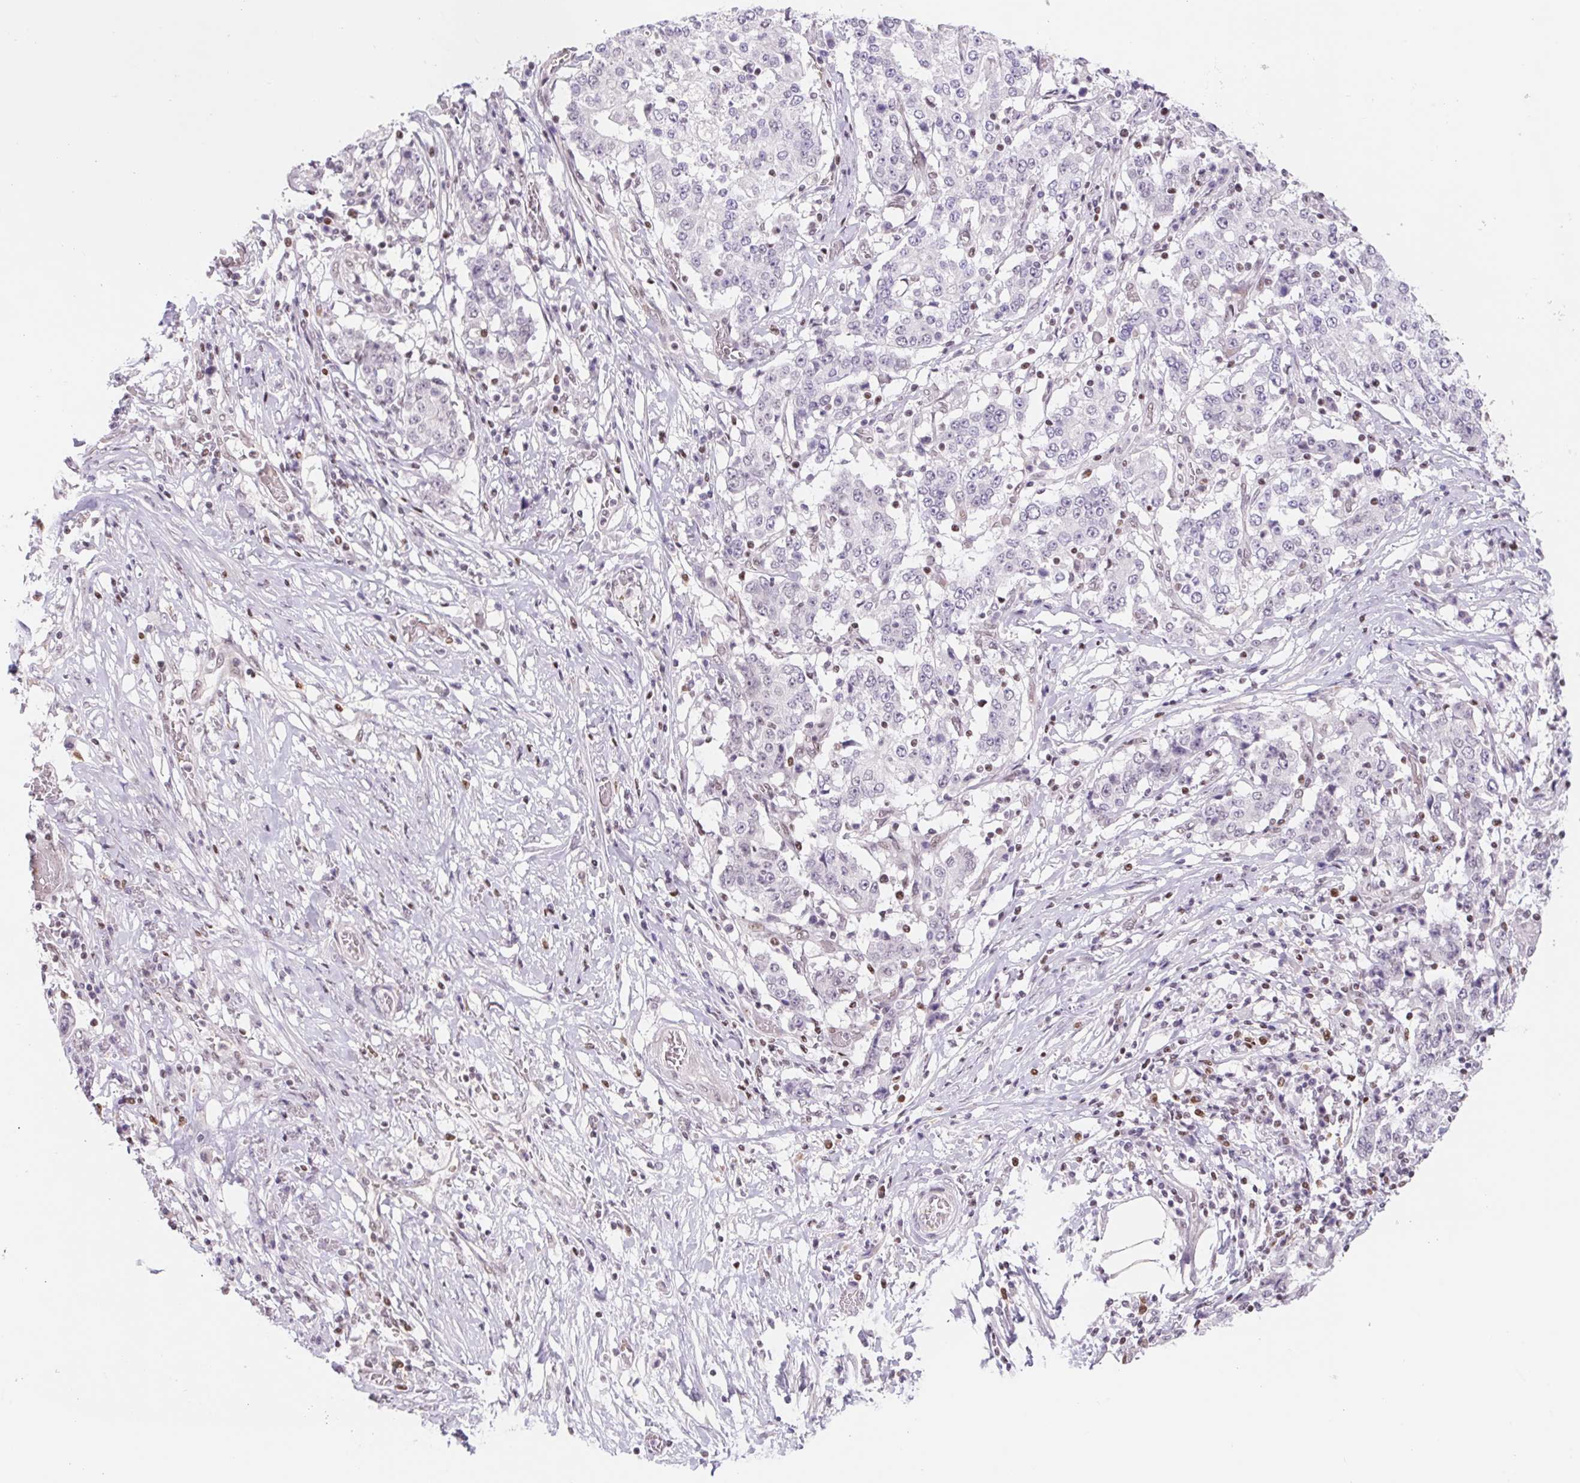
{"staining": {"intensity": "negative", "quantity": "none", "location": "none"}, "tissue": "stomach cancer", "cell_type": "Tumor cells", "image_type": "cancer", "snomed": [{"axis": "morphology", "description": "Adenocarcinoma, NOS"}, {"axis": "topography", "description": "Stomach"}], "caption": "An image of human stomach cancer (adenocarcinoma) is negative for staining in tumor cells. The staining was performed using DAB (3,3'-diaminobenzidine) to visualize the protein expression in brown, while the nuclei were stained in blue with hematoxylin (Magnification: 20x).", "gene": "TRERF1", "patient": {"sex": "male", "age": 59}}